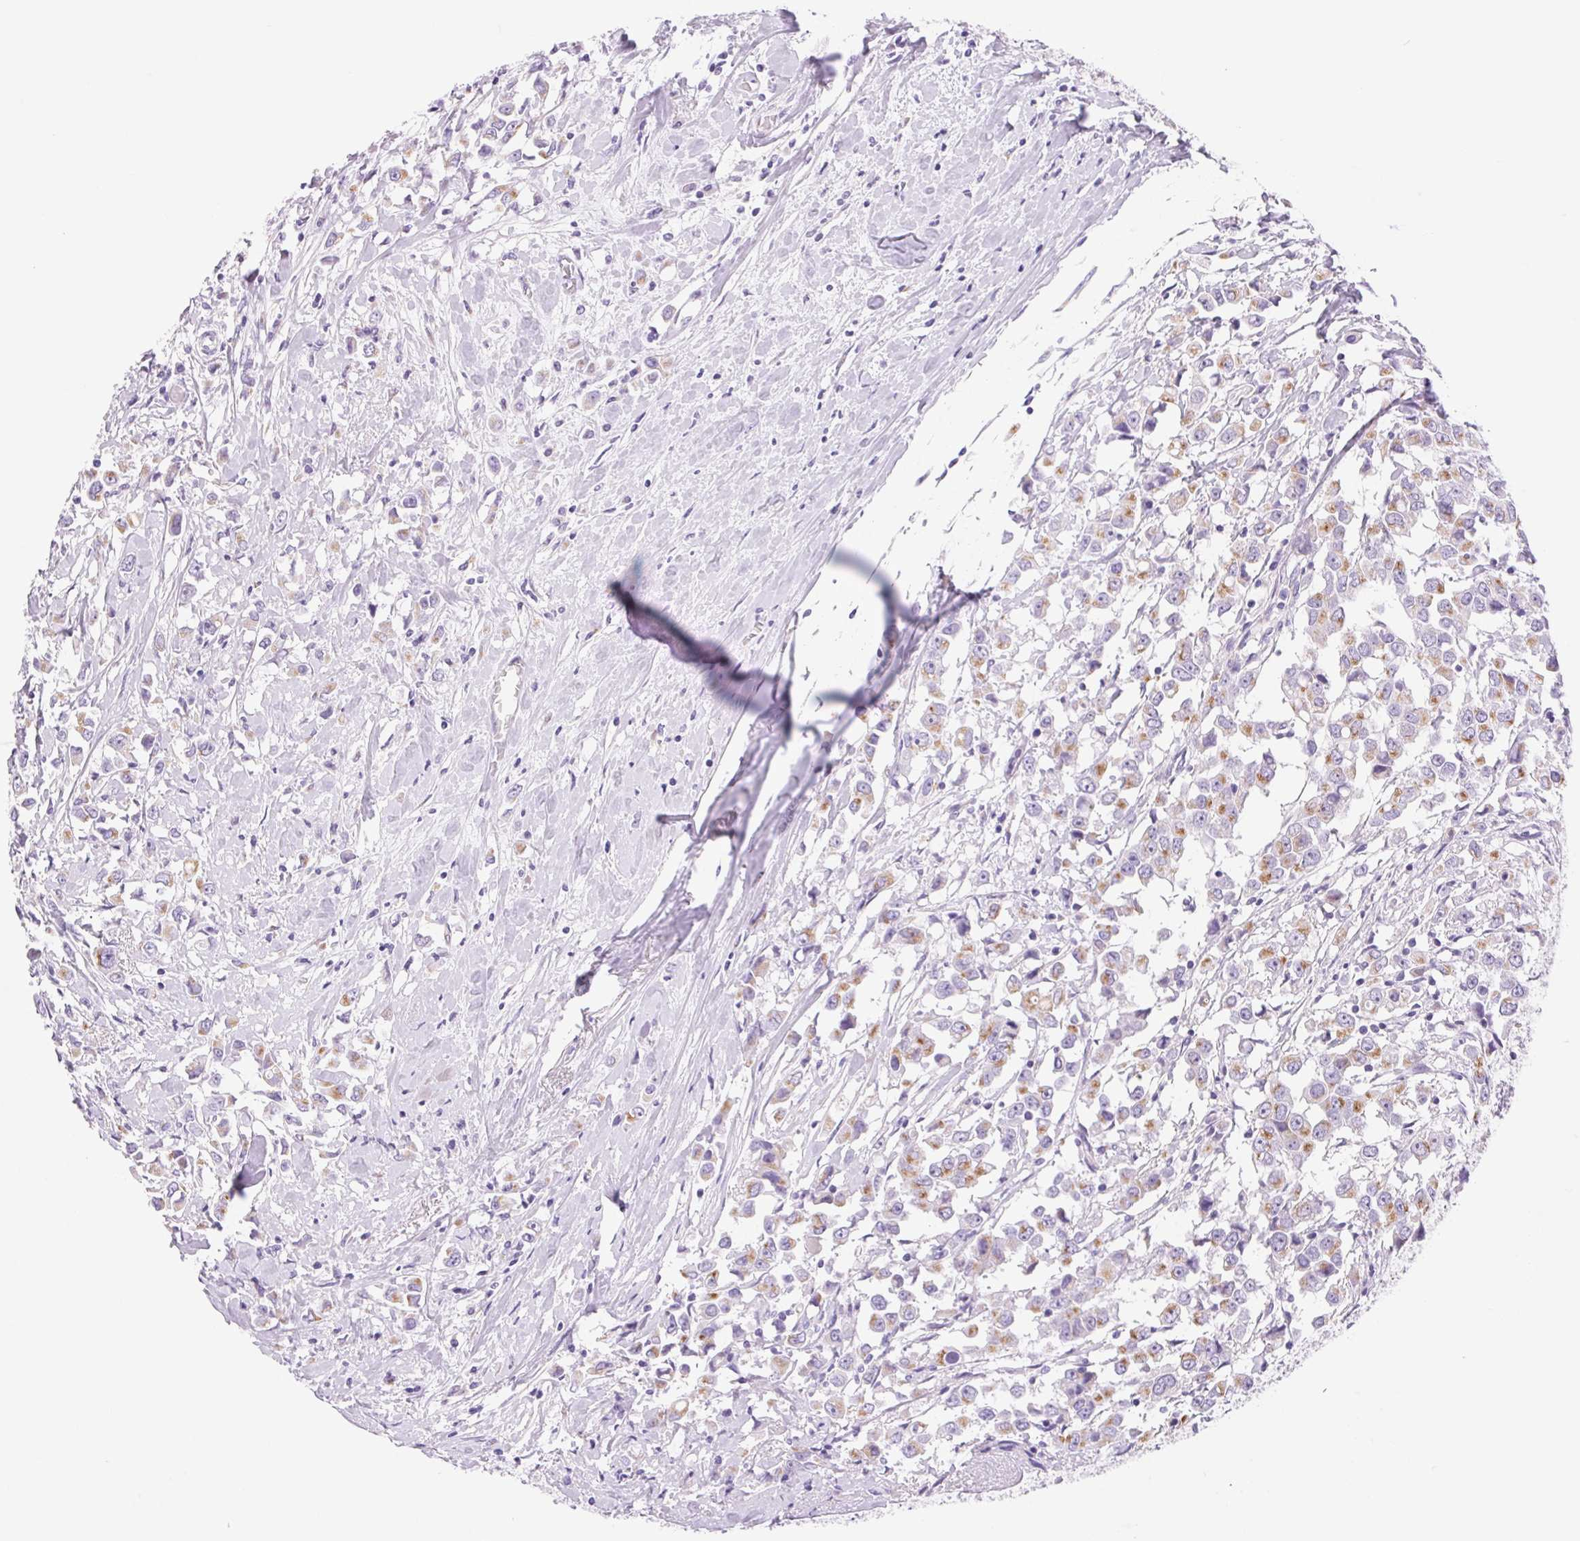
{"staining": {"intensity": "moderate", "quantity": "25%-75%", "location": "cytoplasmic/membranous"}, "tissue": "breast cancer", "cell_type": "Tumor cells", "image_type": "cancer", "snomed": [{"axis": "morphology", "description": "Duct carcinoma"}, {"axis": "topography", "description": "Breast"}], "caption": "Protein analysis of breast cancer tissue demonstrates moderate cytoplasmic/membranous expression in approximately 25%-75% of tumor cells.", "gene": "SERPINB3", "patient": {"sex": "female", "age": 61}}